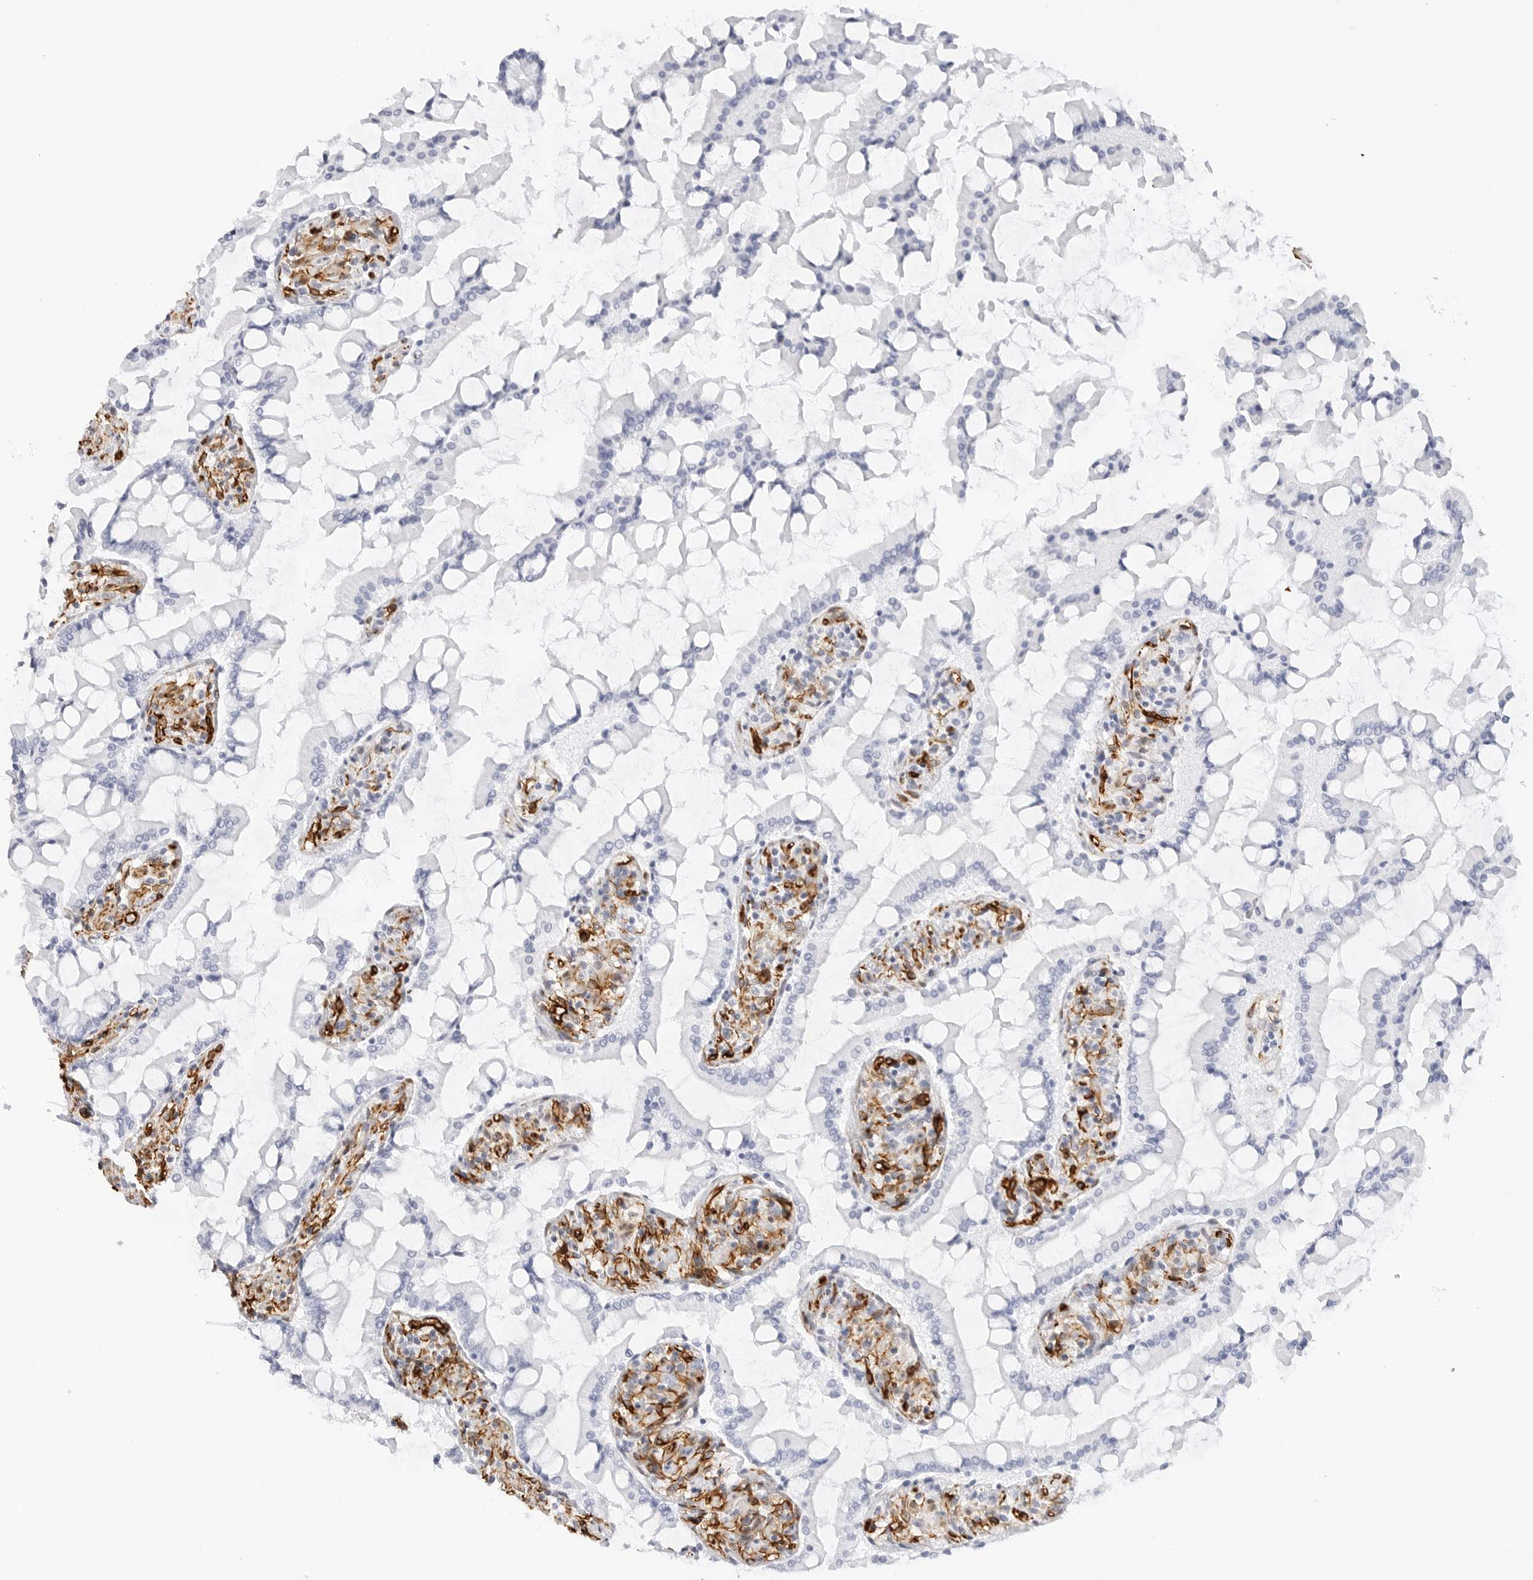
{"staining": {"intensity": "negative", "quantity": "none", "location": "none"}, "tissue": "small intestine", "cell_type": "Glandular cells", "image_type": "normal", "snomed": [{"axis": "morphology", "description": "Normal tissue, NOS"}, {"axis": "topography", "description": "Small intestine"}], "caption": "A high-resolution histopathology image shows IHC staining of unremarkable small intestine, which reveals no significant staining in glandular cells.", "gene": "NES", "patient": {"sex": "male", "age": 41}}